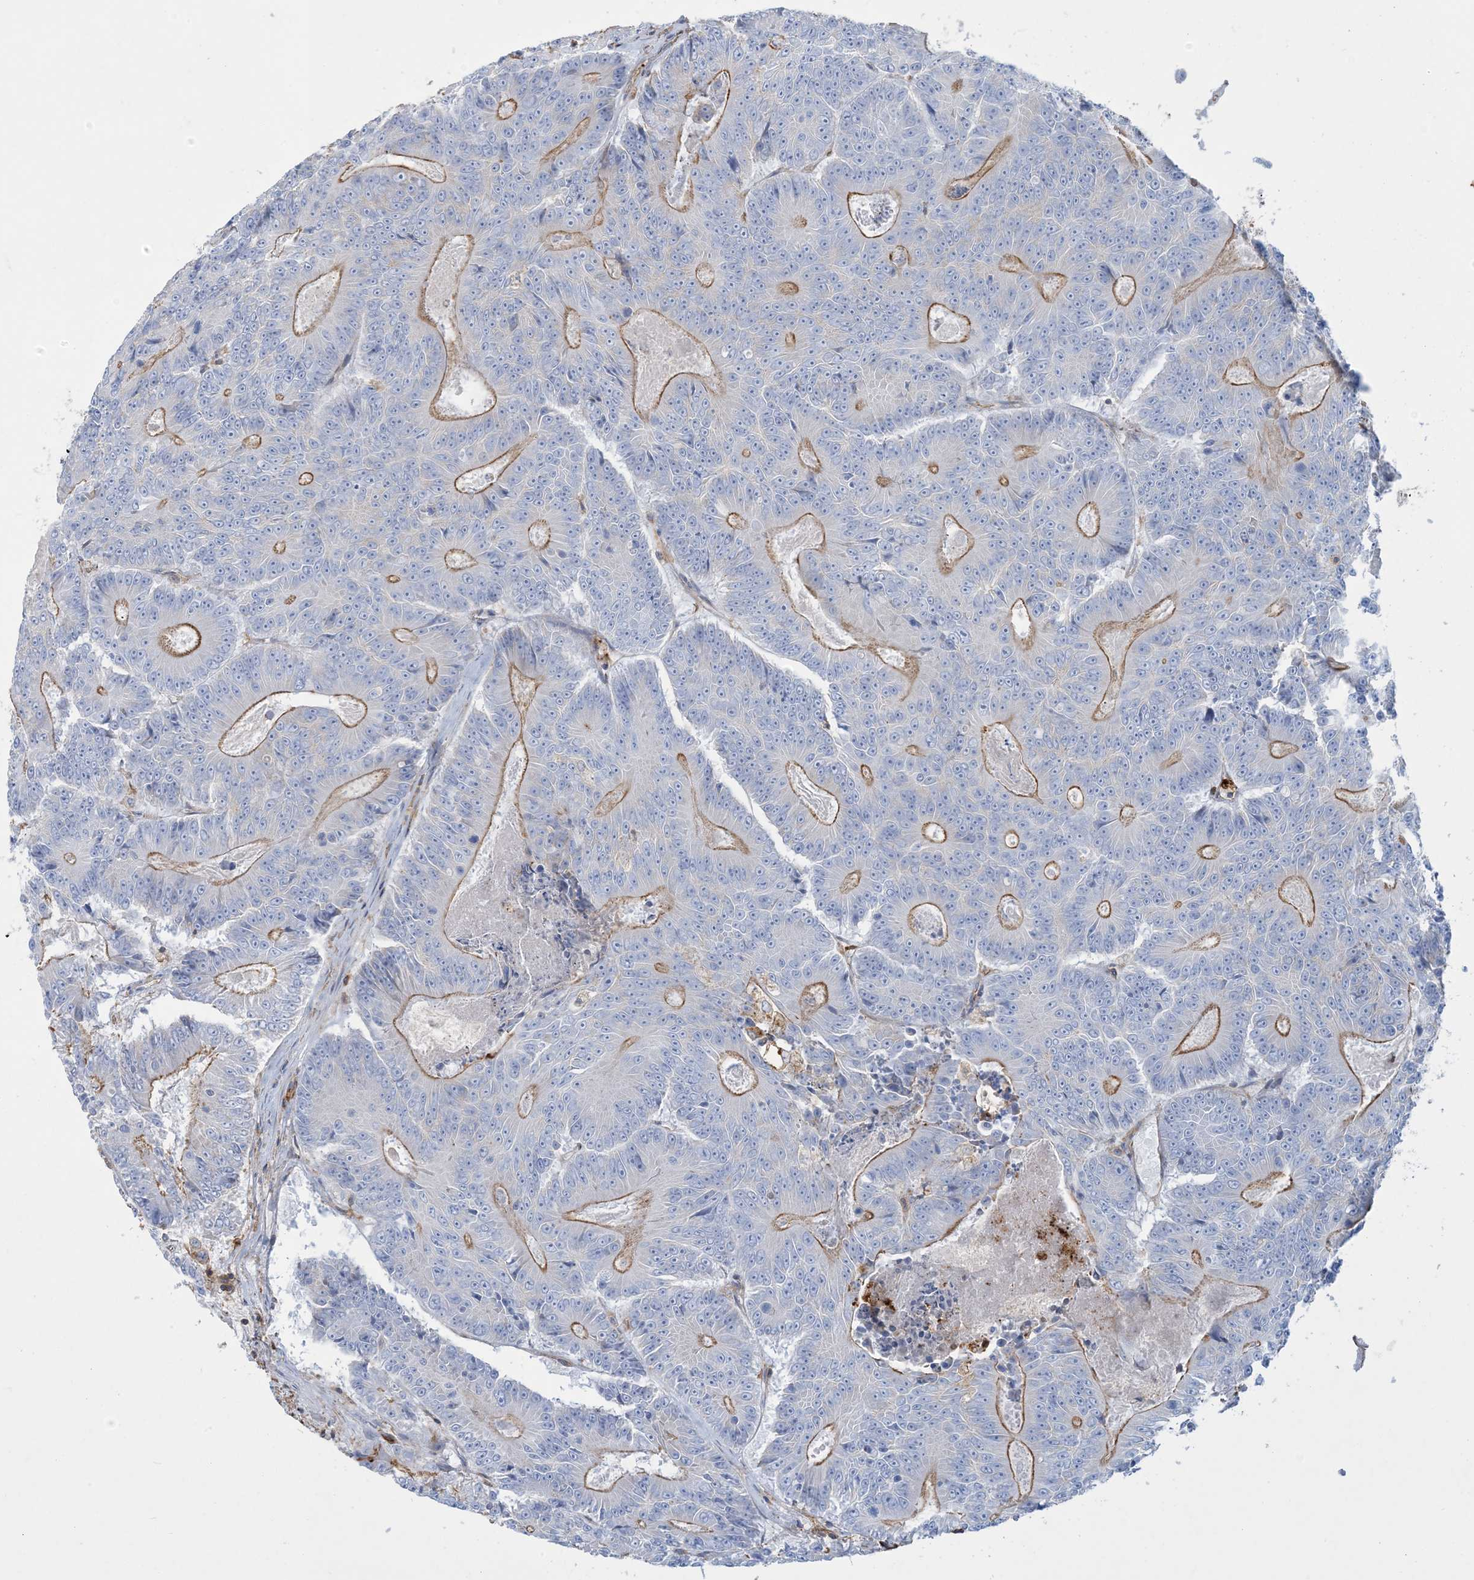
{"staining": {"intensity": "moderate", "quantity": "25%-75%", "location": "cytoplasmic/membranous"}, "tissue": "colorectal cancer", "cell_type": "Tumor cells", "image_type": "cancer", "snomed": [{"axis": "morphology", "description": "Adenocarcinoma, NOS"}, {"axis": "topography", "description": "Colon"}], "caption": "Human adenocarcinoma (colorectal) stained for a protein (brown) exhibits moderate cytoplasmic/membranous positive staining in approximately 25%-75% of tumor cells.", "gene": "GTF3C2", "patient": {"sex": "male", "age": 83}}